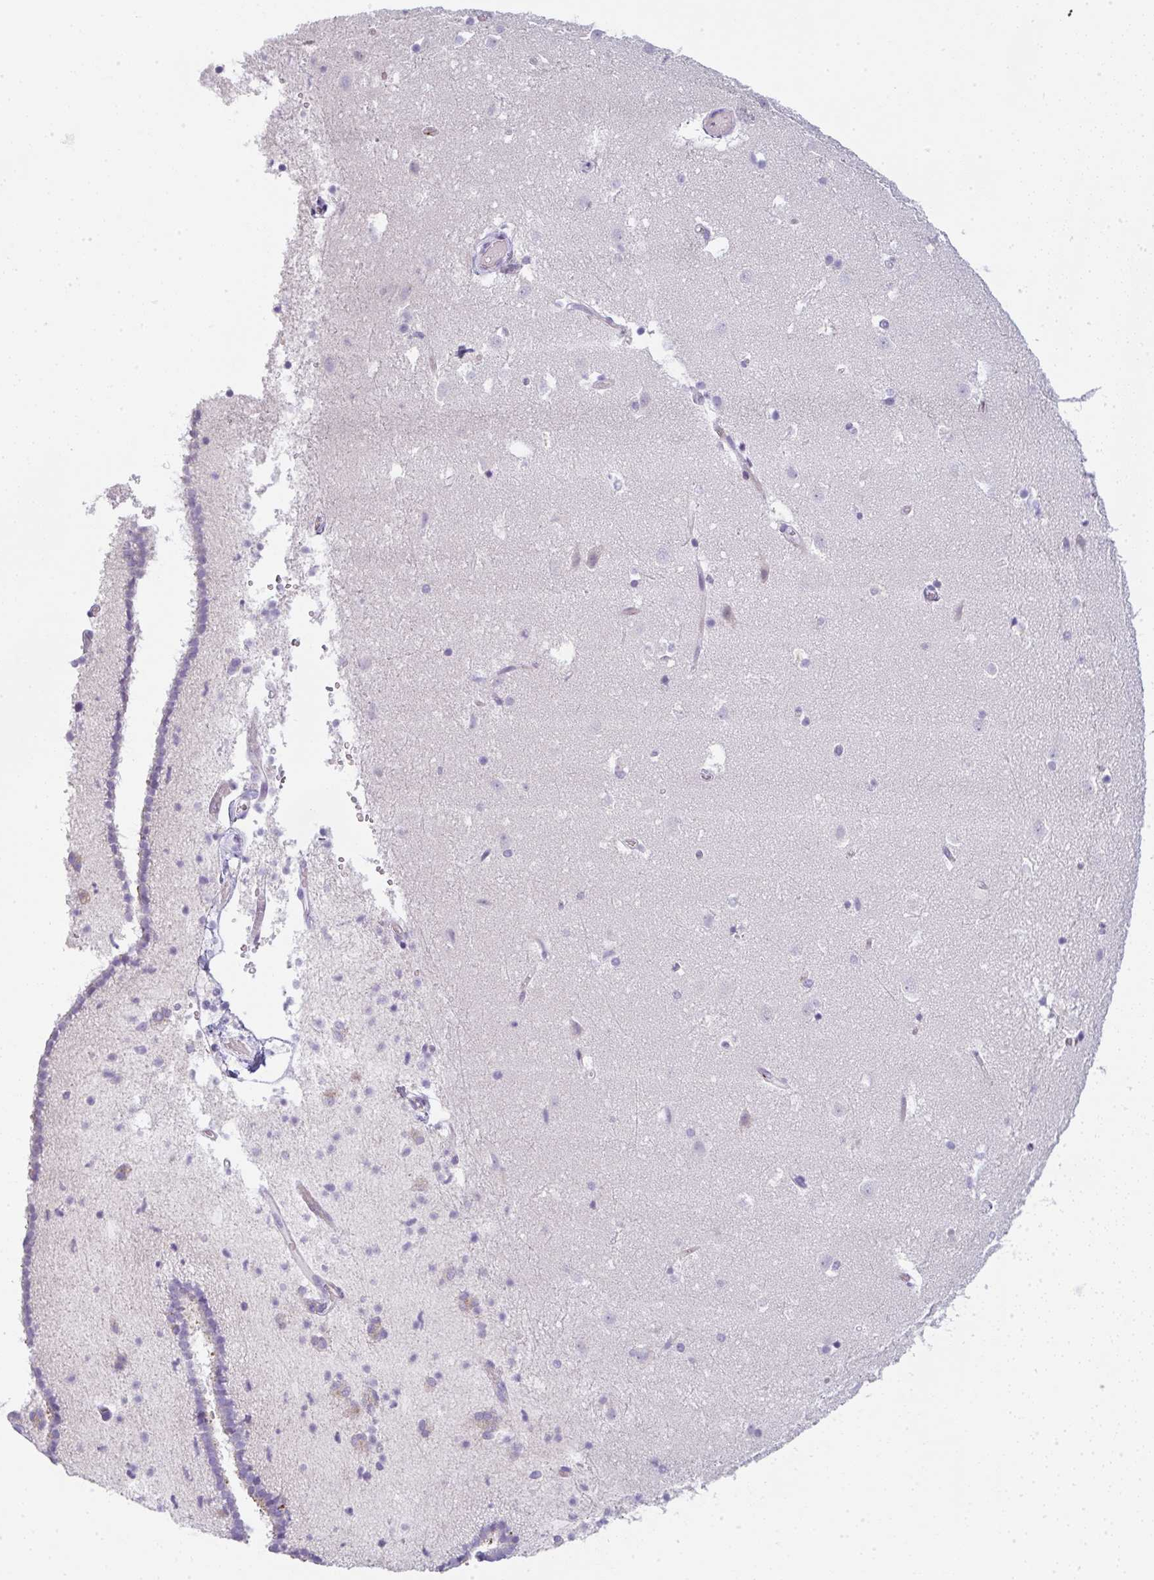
{"staining": {"intensity": "negative", "quantity": "none", "location": "none"}, "tissue": "caudate", "cell_type": "Glial cells", "image_type": "normal", "snomed": [{"axis": "morphology", "description": "Normal tissue, NOS"}, {"axis": "topography", "description": "Lateral ventricle wall"}], "caption": "DAB immunohistochemical staining of benign human caudate demonstrates no significant expression in glial cells. (Brightfield microscopy of DAB IHC at high magnification).", "gene": "LPAR4", "patient": {"sex": "male", "age": 37}}